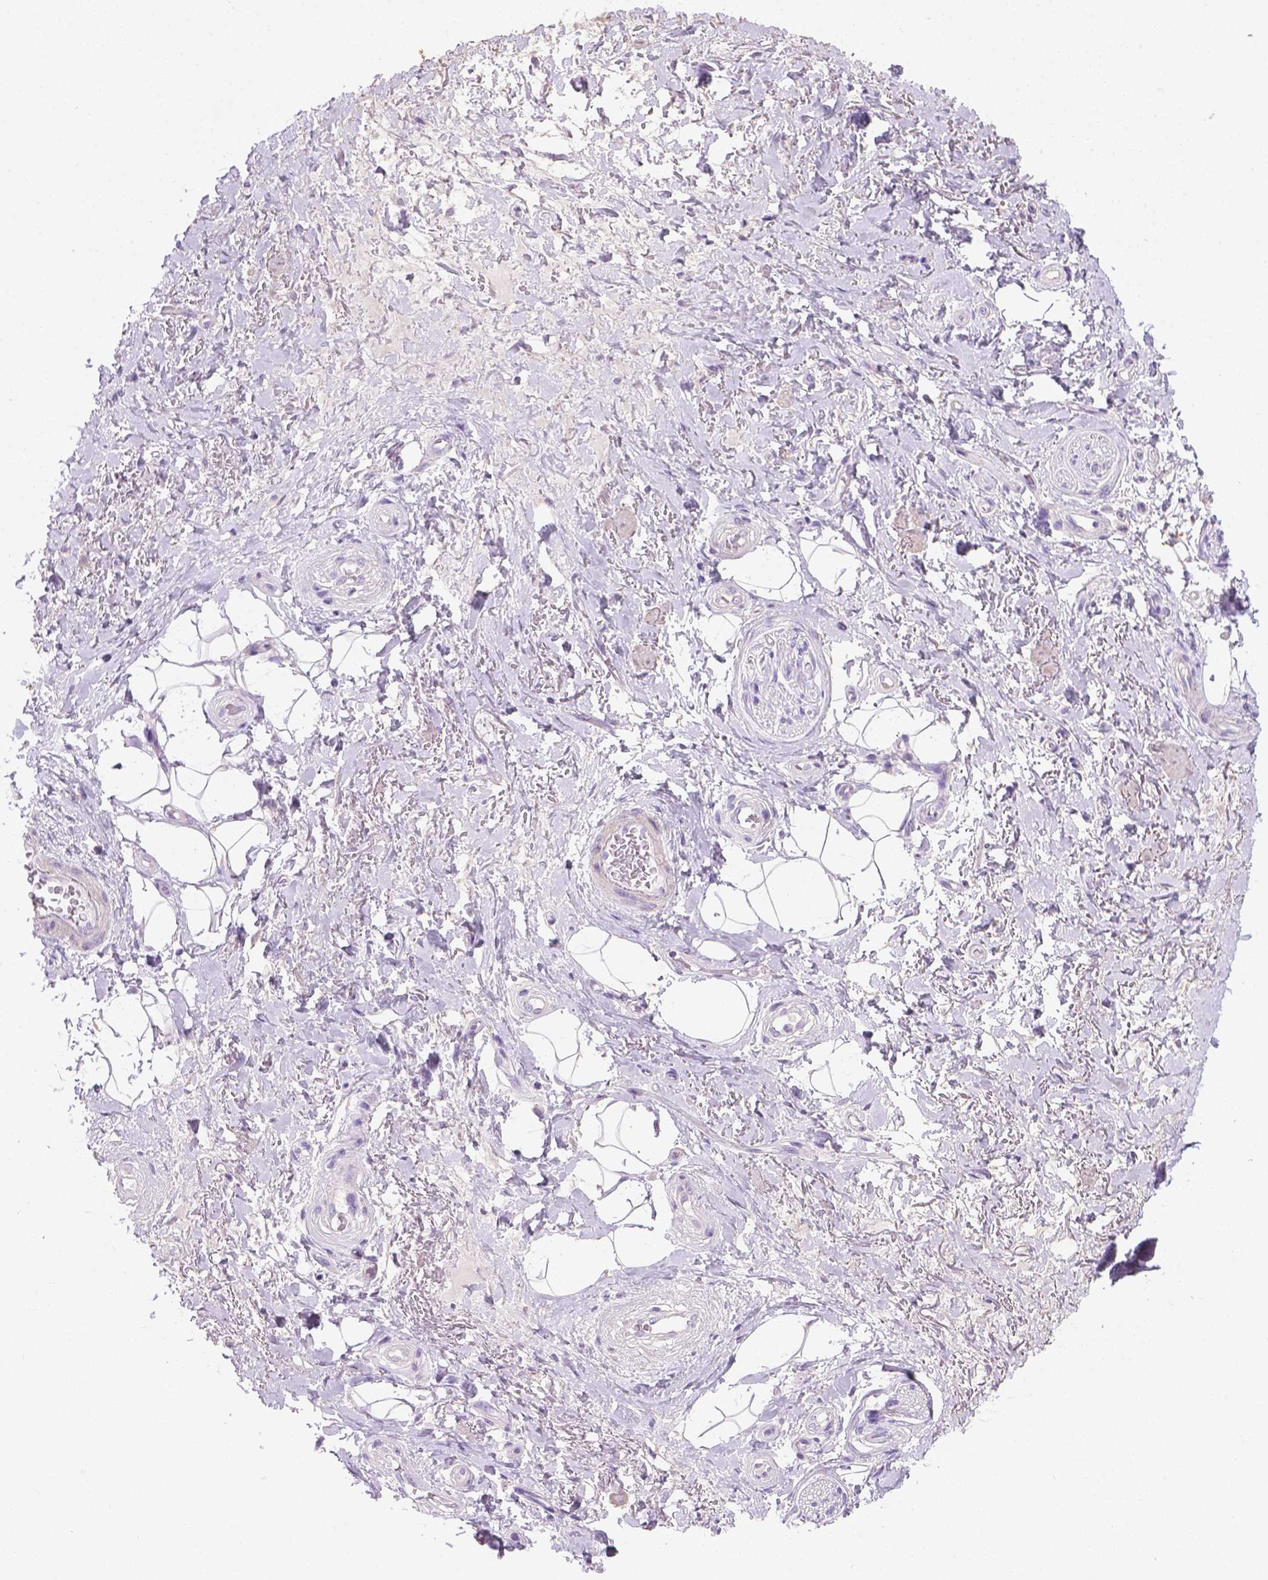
{"staining": {"intensity": "negative", "quantity": "none", "location": "none"}, "tissue": "adipose tissue", "cell_type": "Adipocytes", "image_type": "normal", "snomed": [{"axis": "morphology", "description": "Normal tissue, NOS"}, {"axis": "topography", "description": "Anal"}, {"axis": "topography", "description": "Peripheral nerve tissue"}], "caption": "Photomicrograph shows no significant protein expression in adipocytes of unremarkable adipose tissue.", "gene": "PNMA2", "patient": {"sex": "male", "age": 53}}